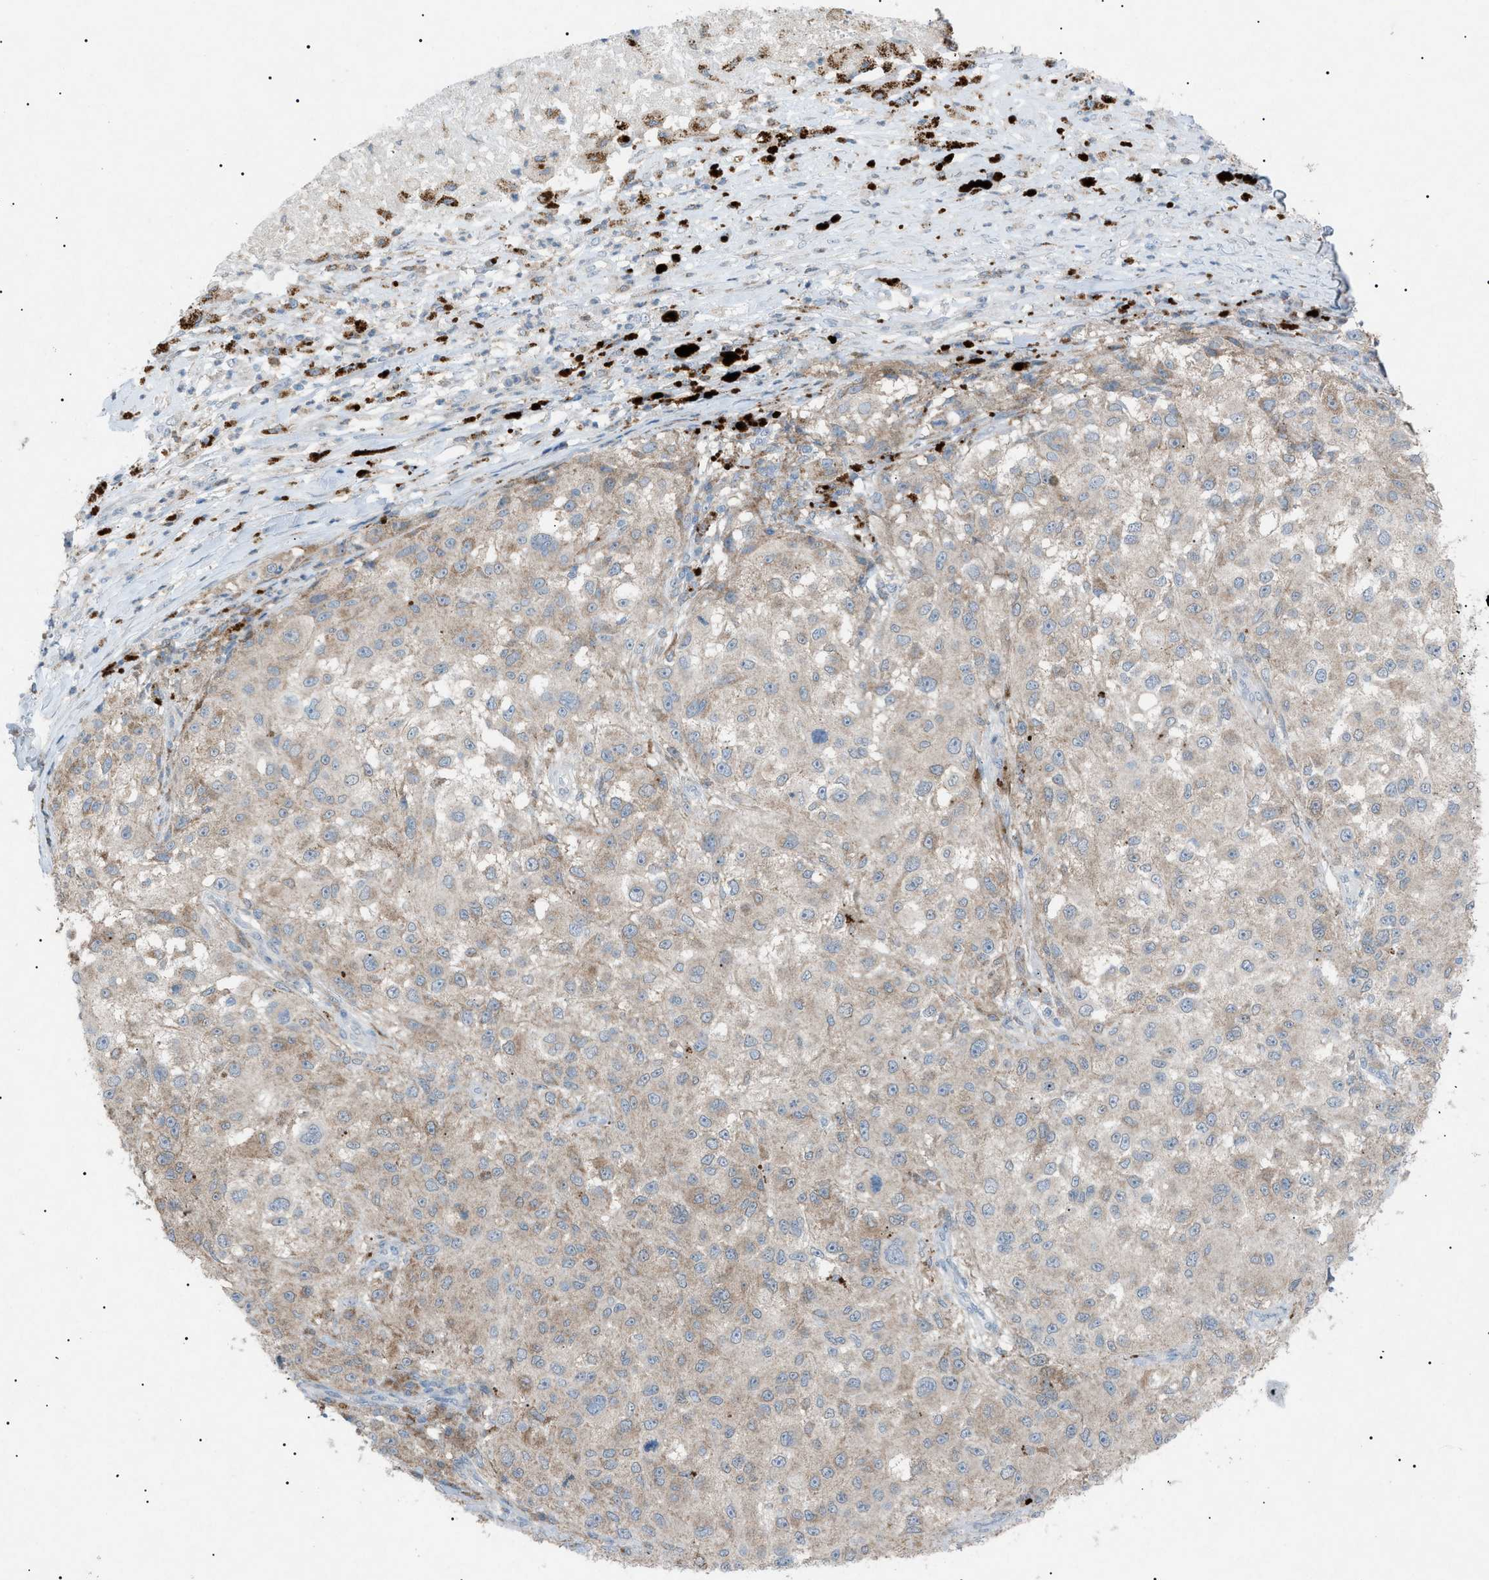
{"staining": {"intensity": "weak", "quantity": ">75%", "location": "cytoplasmic/membranous"}, "tissue": "melanoma", "cell_type": "Tumor cells", "image_type": "cancer", "snomed": [{"axis": "morphology", "description": "Necrosis, NOS"}, {"axis": "morphology", "description": "Malignant melanoma, NOS"}, {"axis": "topography", "description": "Skin"}], "caption": "This image exhibits IHC staining of melanoma, with low weak cytoplasmic/membranous positivity in about >75% of tumor cells.", "gene": "BTK", "patient": {"sex": "female", "age": 87}}